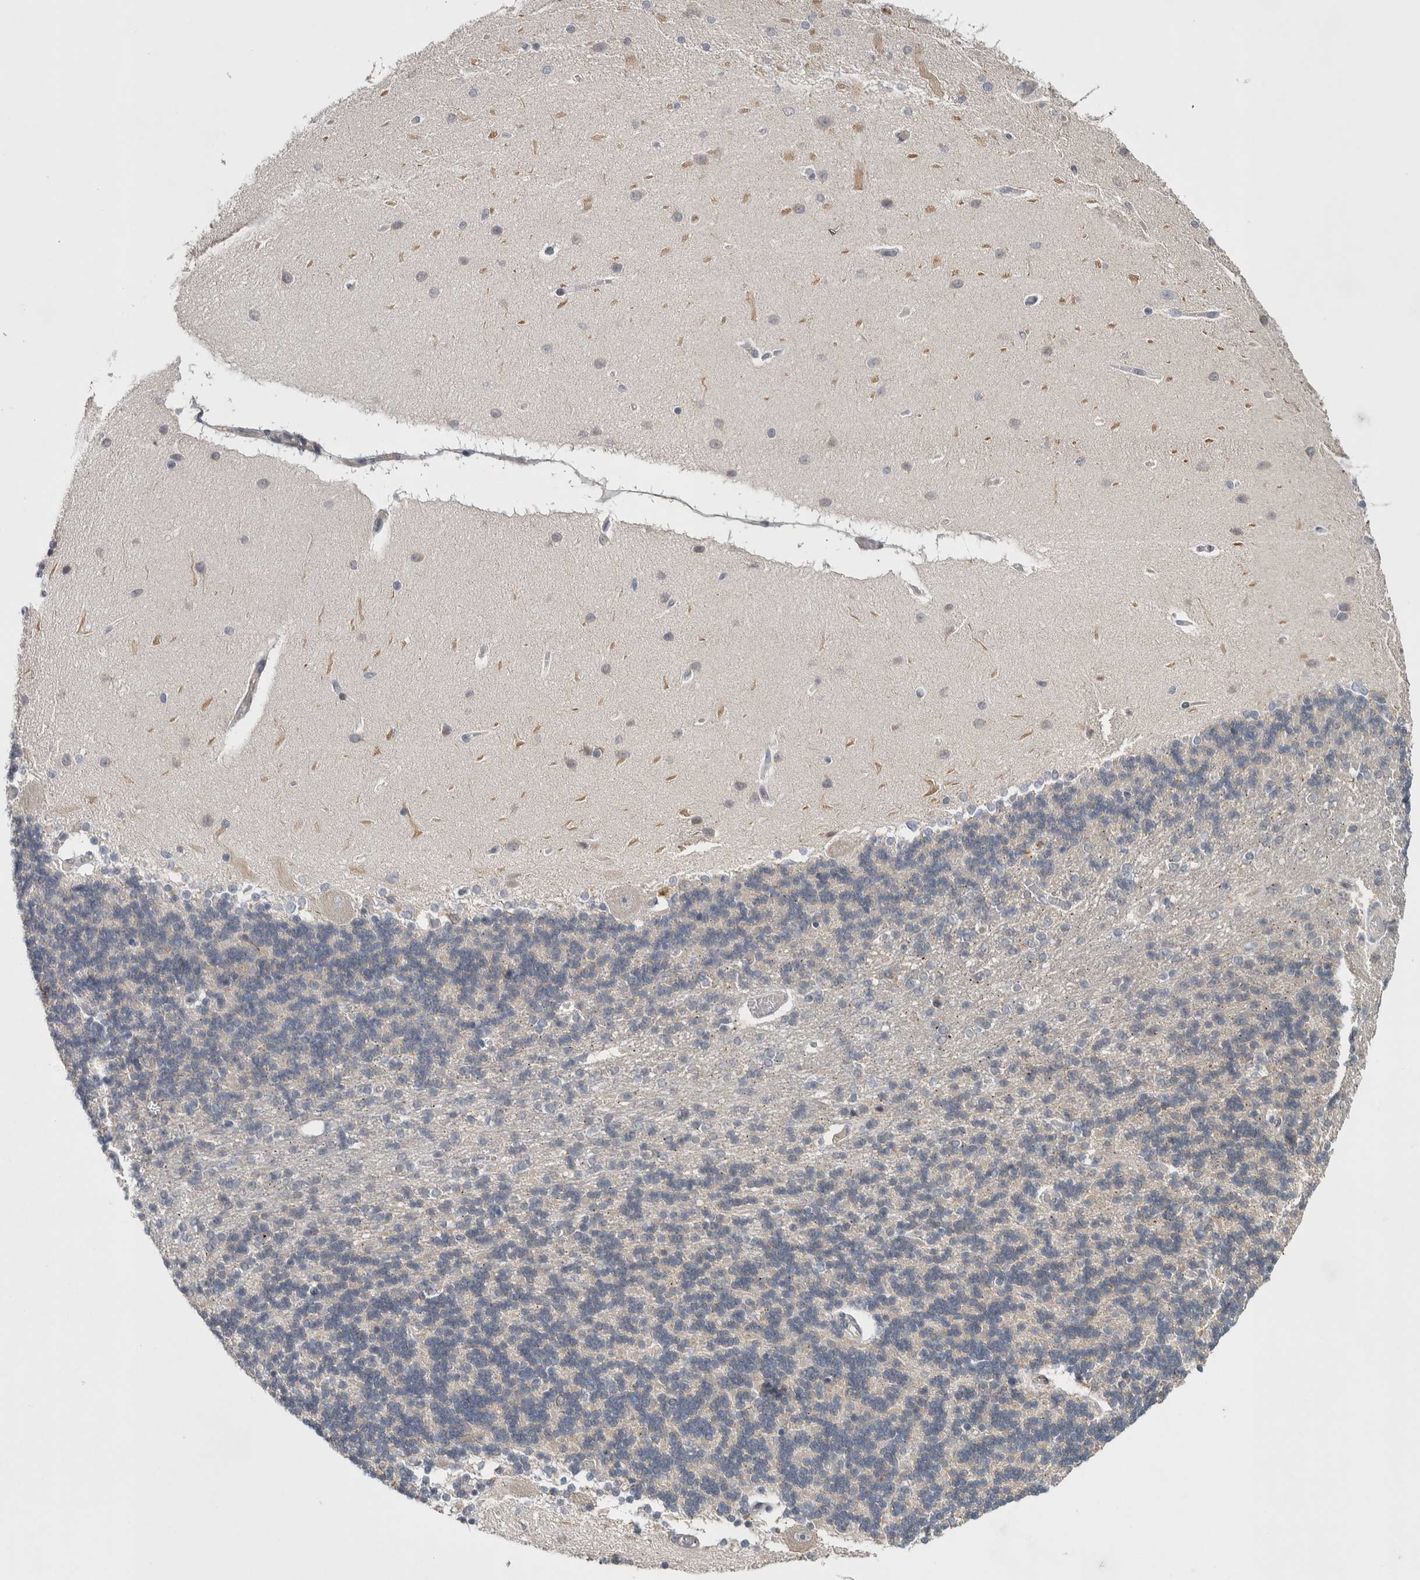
{"staining": {"intensity": "negative", "quantity": "none", "location": "none"}, "tissue": "cerebellum", "cell_type": "Cells in granular layer", "image_type": "normal", "snomed": [{"axis": "morphology", "description": "Normal tissue, NOS"}, {"axis": "topography", "description": "Cerebellum"}], "caption": "Histopathology image shows no protein staining in cells in granular layer of benign cerebellum. Brightfield microscopy of IHC stained with DAB (brown) and hematoxylin (blue), captured at high magnification.", "gene": "ASPN", "patient": {"sex": "female", "age": 54}}